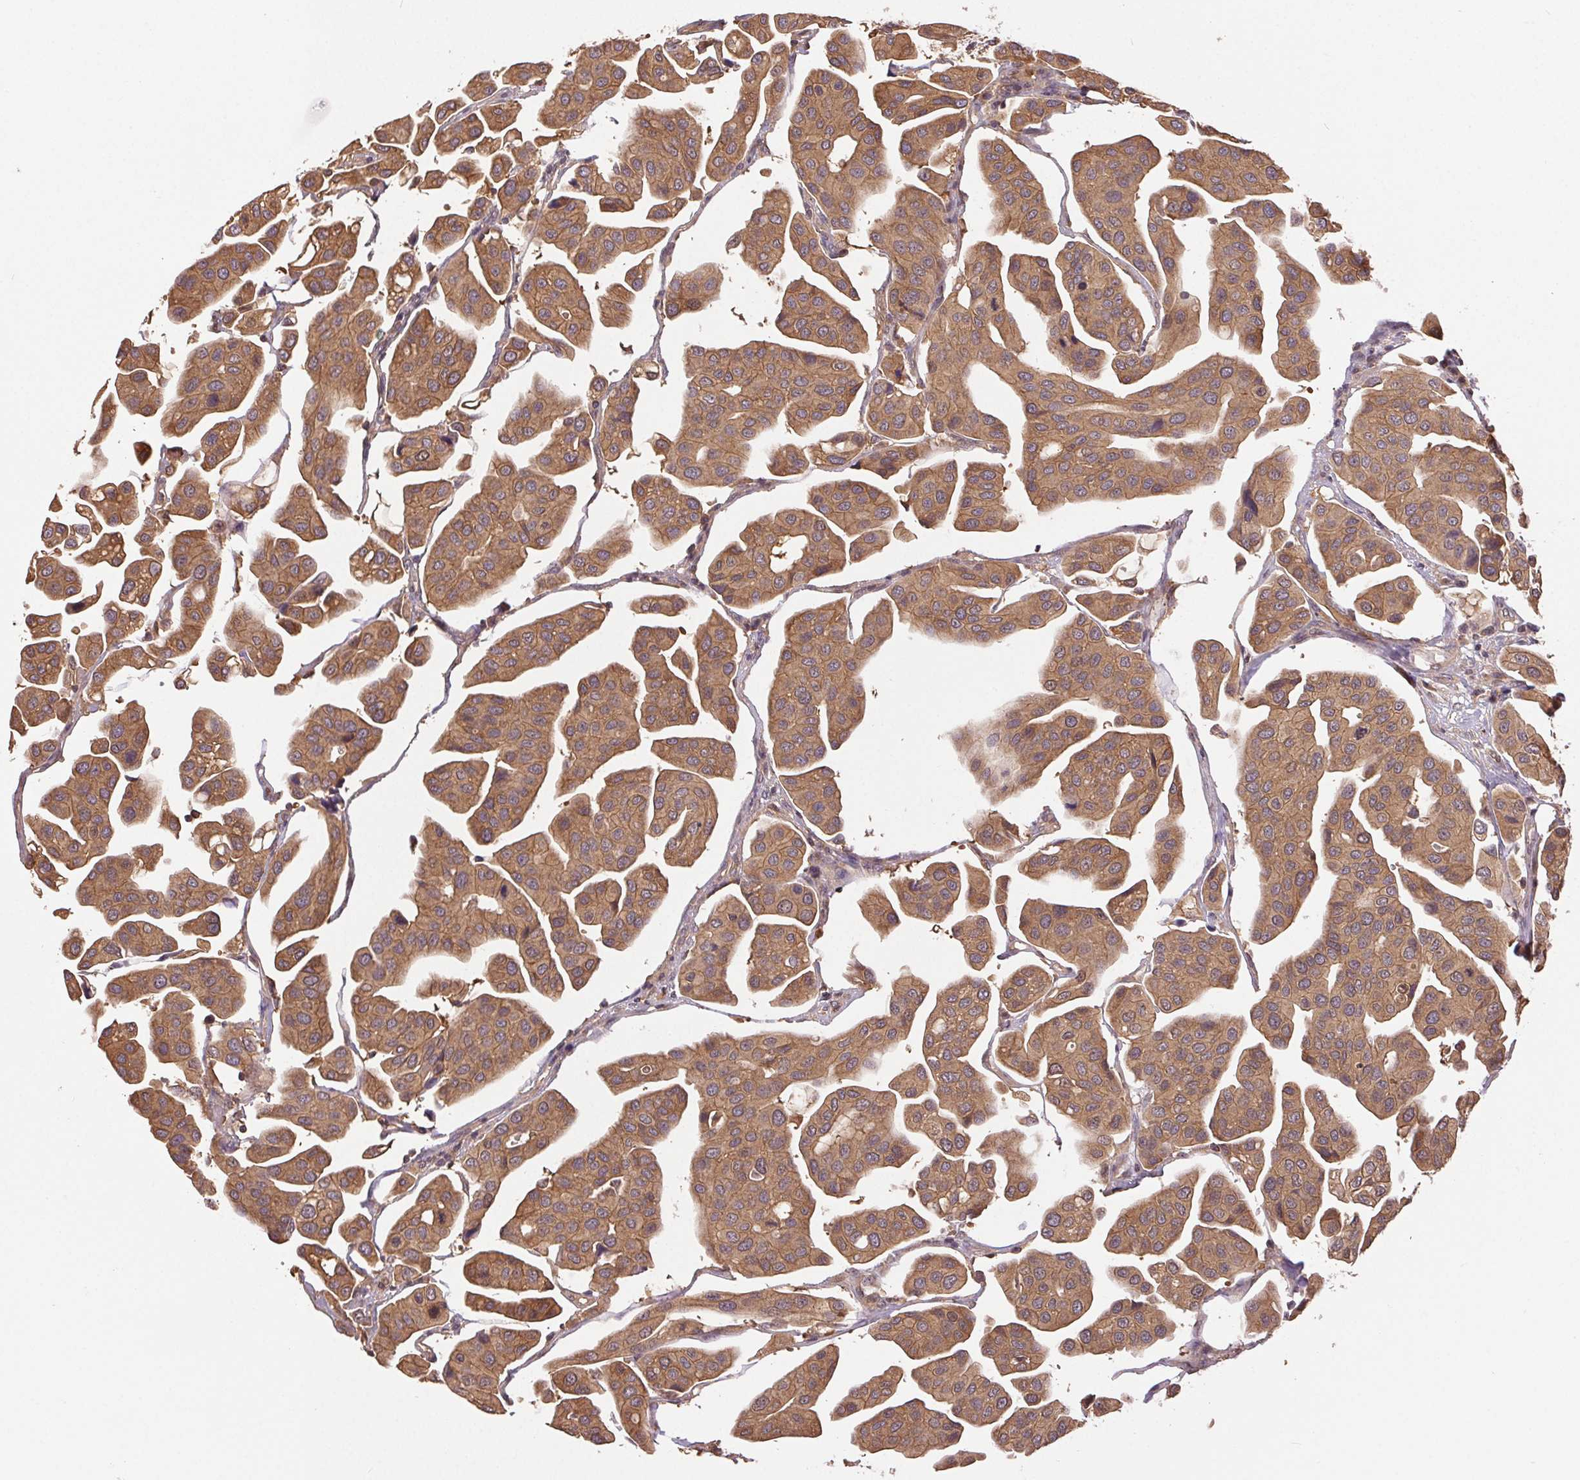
{"staining": {"intensity": "moderate", "quantity": ">75%", "location": "cytoplasmic/membranous"}, "tissue": "renal cancer", "cell_type": "Tumor cells", "image_type": "cancer", "snomed": [{"axis": "morphology", "description": "Adenocarcinoma, NOS"}, {"axis": "topography", "description": "Urinary bladder"}], "caption": "Renal cancer stained with a brown dye exhibits moderate cytoplasmic/membranous positive staining in approximately >75% of tumor cells.", "gene": "GDI2", "patient": {"sex": "male", "age": 61}}